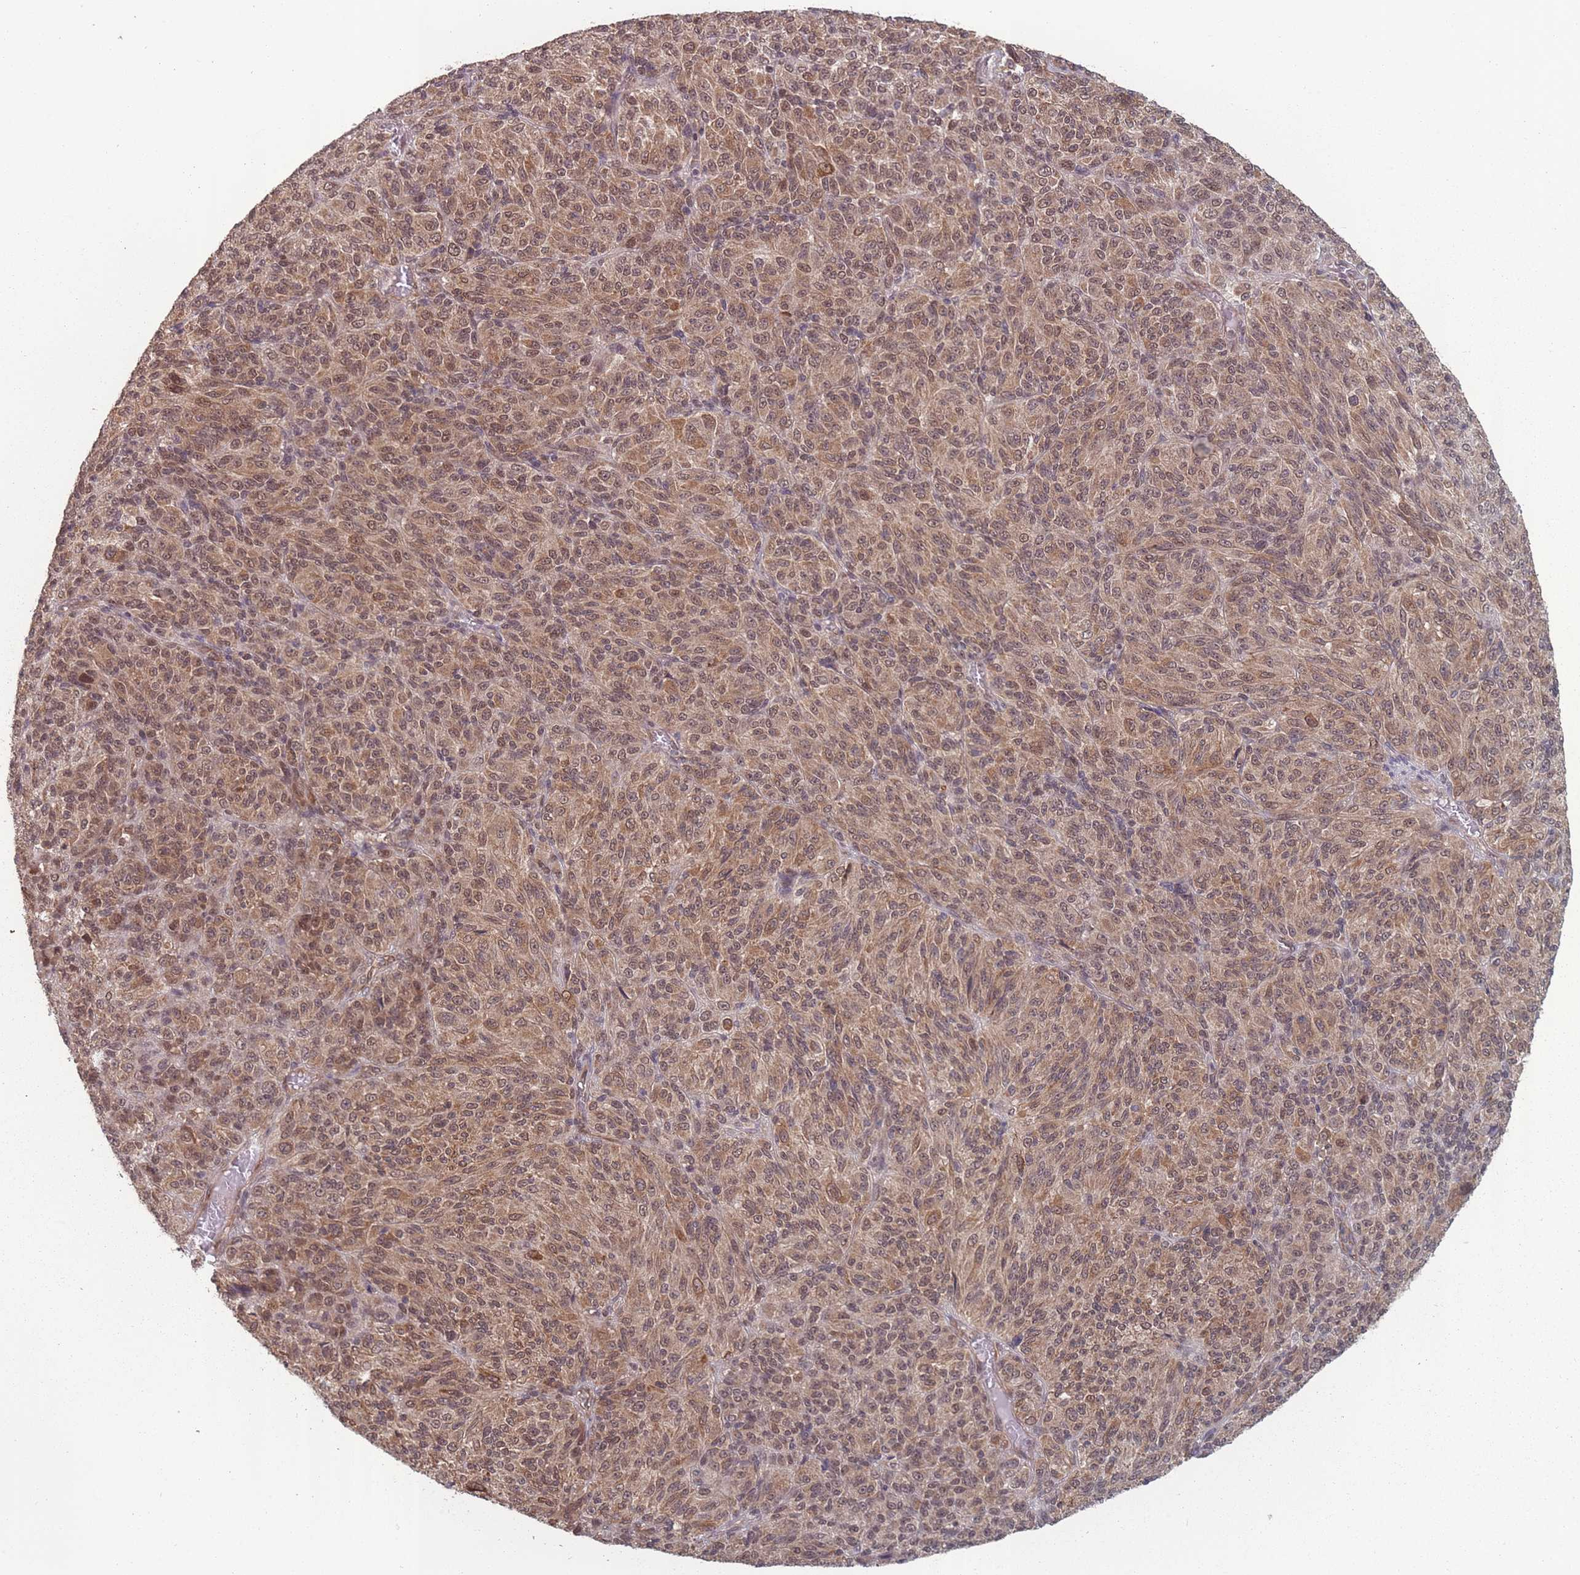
{"staining": {"intensity": "moderate", "quantity": ">75%", "location": "cytoplasmic/membranous,nuclear"}, "tissue": "melanoma", "cell_type": "Tumor cells", "image_type": "cancer", "snomed": [{"axis": "morphology", "description": "Malignant melanoma, Metastatic site"}, {"axis": "topography", "description": "Brain"}], "caption": "High-magnification brightfield microscopy of melanoma stained with DAB (brown) and counterstained with hematoxylin (blue). tumor cells exhibit moderate cytoplasmic/membranous and nuclear positivity is identified in about>75% of cells.", "gene": "CNTRL", "patient": {"sex": "female", "age": 56}}